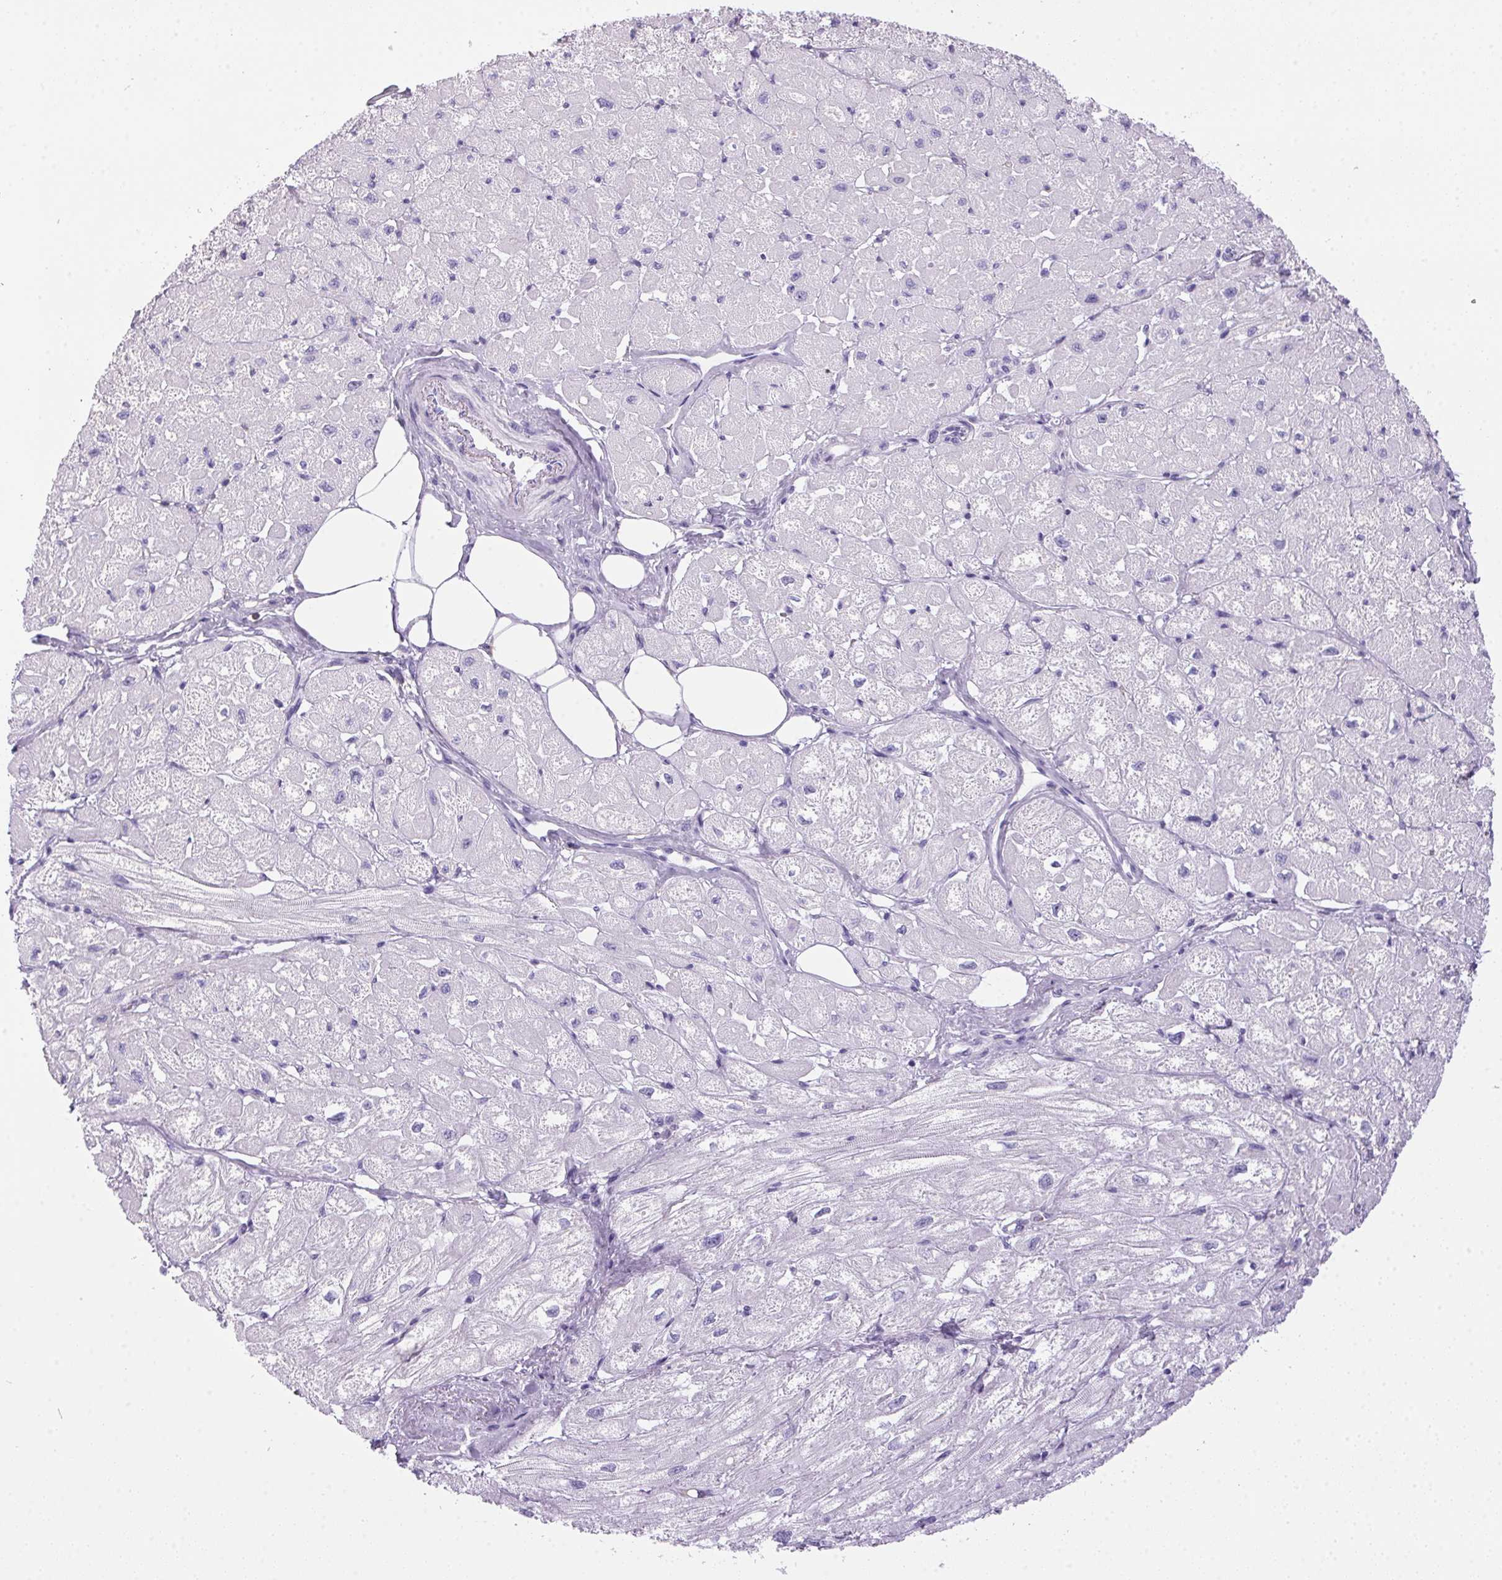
{"staining": {"intensity": "weak", "quantity": "25%-75%", "location": "cytoplasmic/membranous"}, "tissue": "heart muscle", "cell_type": "Cardiomyocytes", "image_type": "normal", "snomed": [{"axis": "morphology", "description": "Normal tissue, NOS"}, {"axis": "topography", "description": "Heart"}], "caption": "Normal heart muscle was stained to show a protein in brown. There is low levels of weak cytoplasmic/membranous expression in approximately 25%-75% of cardiomyocytes. The staining was performed using DAB, with brown indicating positive protein expression. Nuclei are stained blue with hematoxylin.", "gene": "S100A2", "patient": {"sex": "female", "age": 62}}